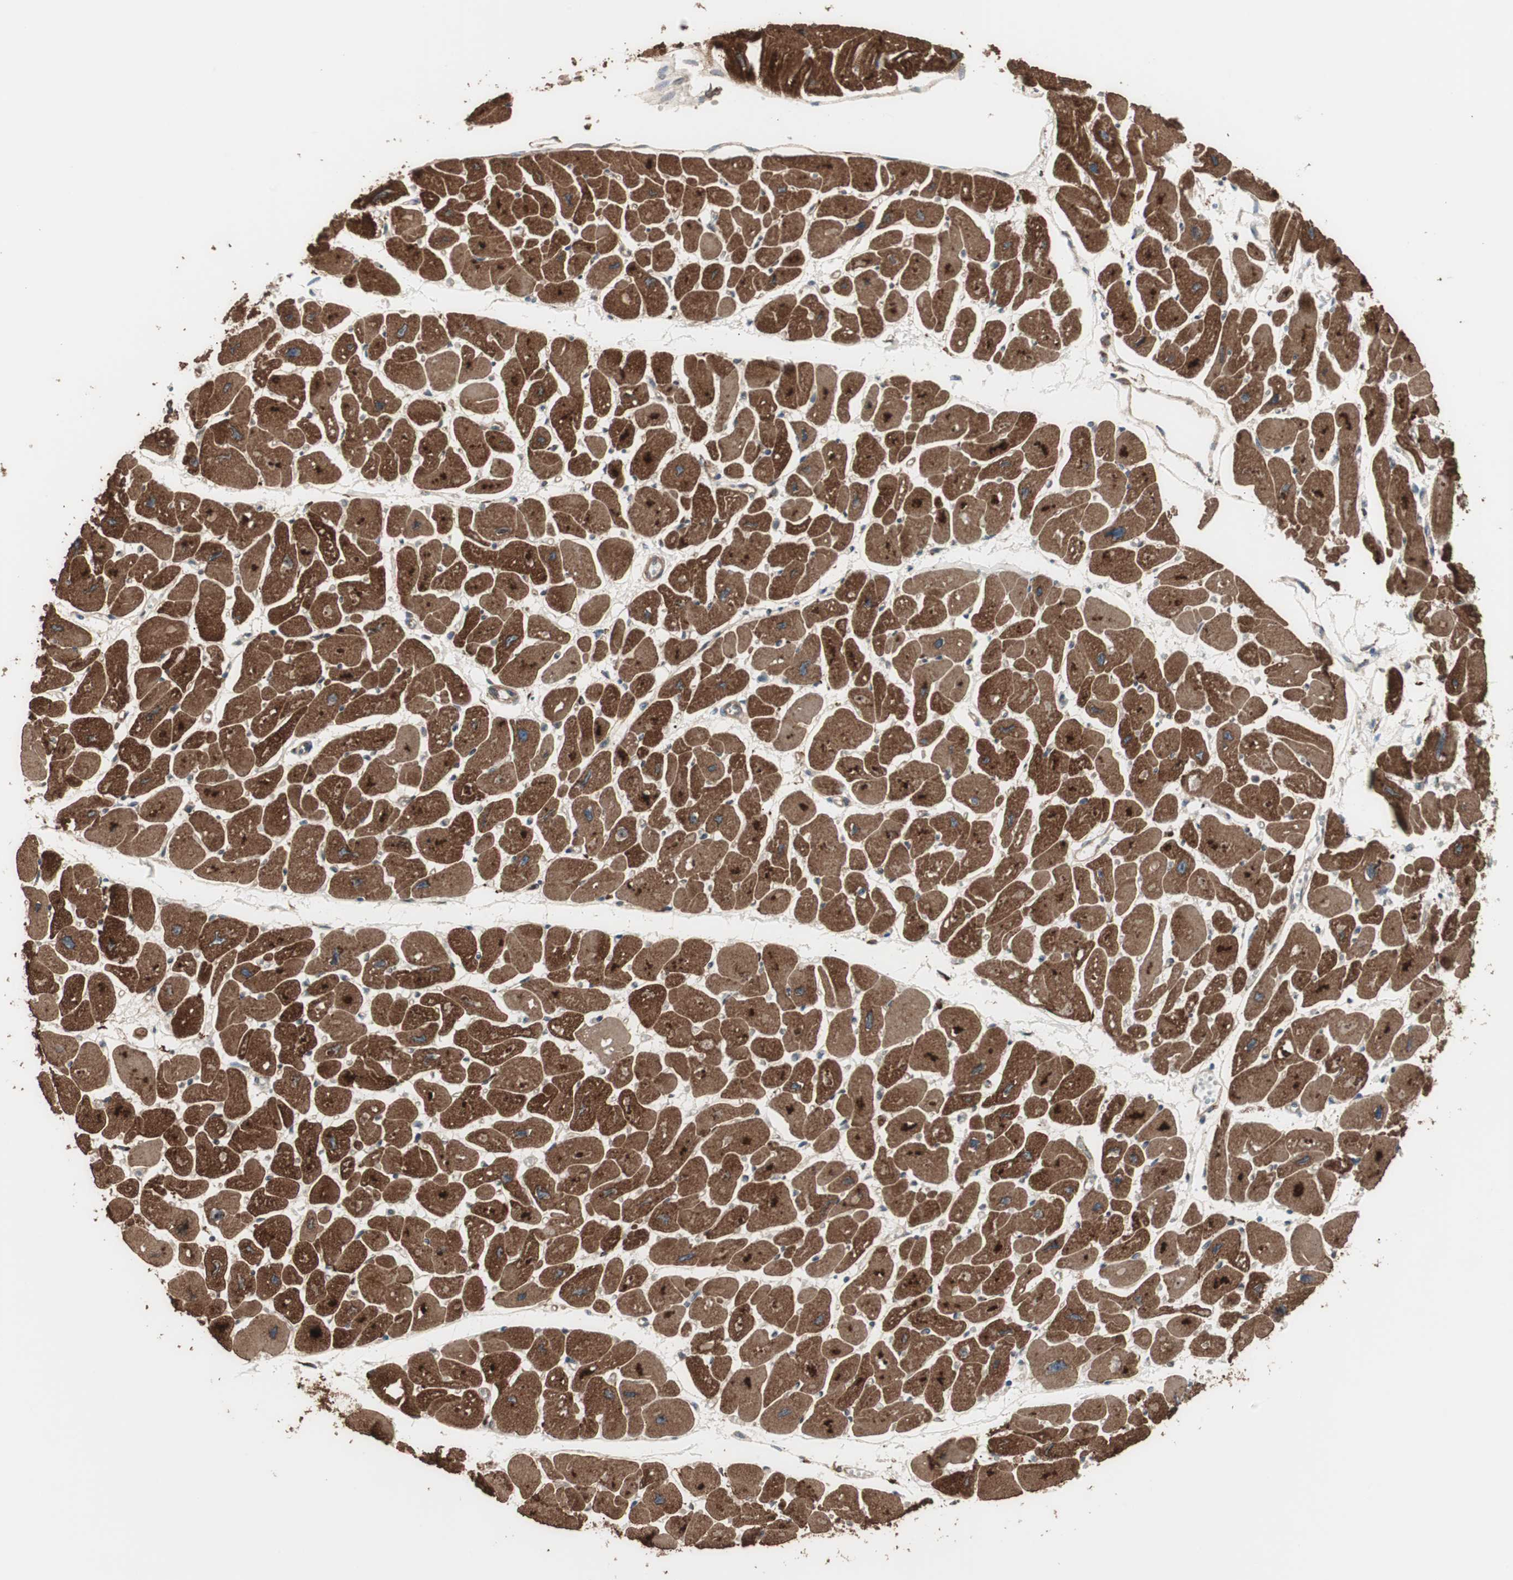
{"staining": {"intensity": "strong", "quantity": ">75%", "location": "cytoplasmic/membranous,nuclear"}, "tissue": "heart muscle", "cell_type": "Cardiomyocytes", "image_type": "normal", "snomed": [{"axis": "morphology", "description": "Normal tissue, NOS"}, {"axis": "topography", "description": "Heart"}], "caption": "Immunohistochemistry (IHC) photomicrograph of normal human heart muscle stained for a protein (brown), which exhibits high levels of strong cytoplasmic/membranous,nuclear positivity in approximately >75% of cardiomyocytes.", "gene": "LZTS1", "patient": {"sex": "female", "age": 54}}